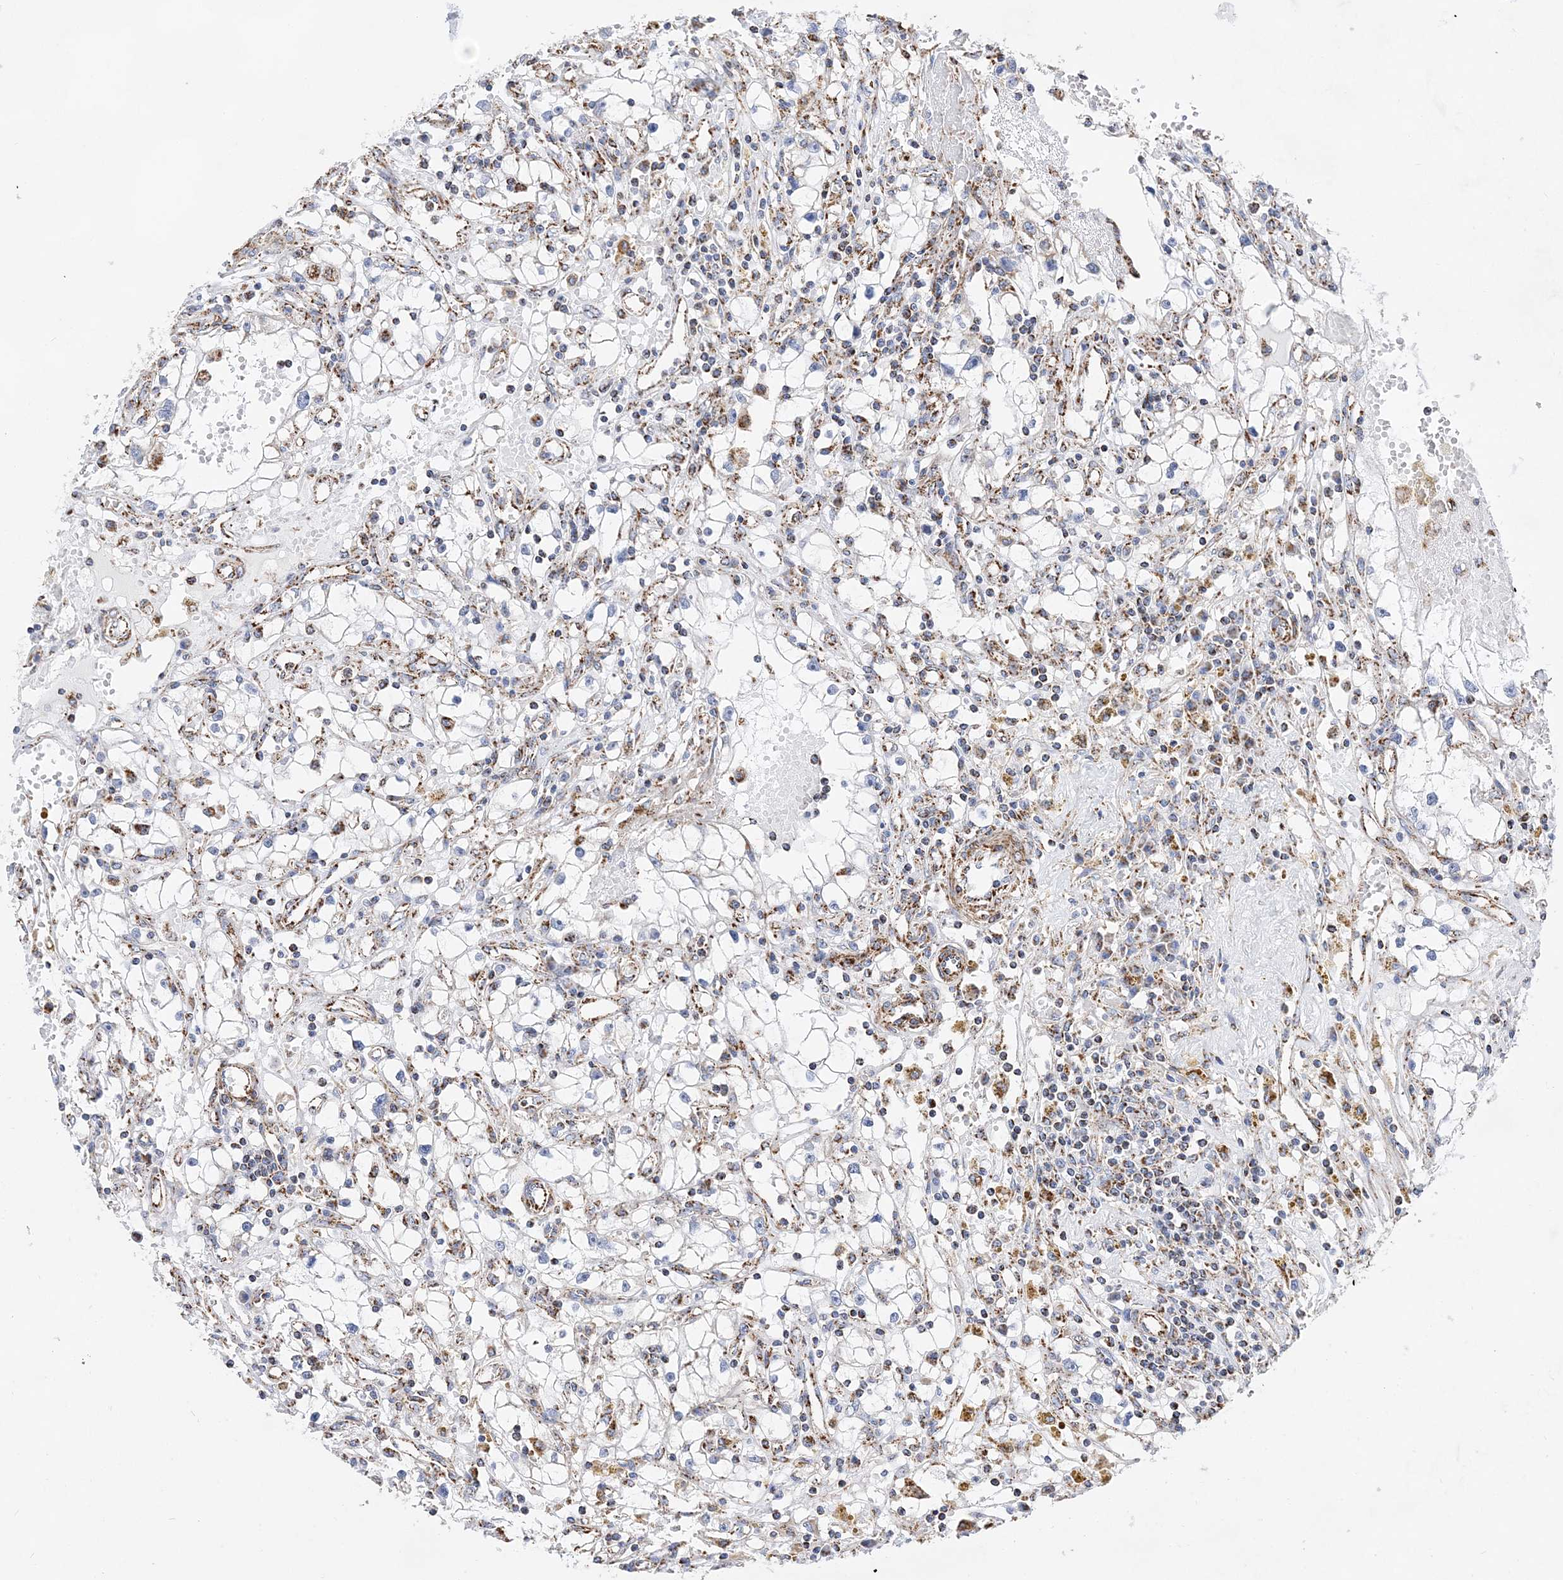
{"staining": {"intensity": "negative", "quantity": "none", "location": "none"}, "tissue": "renal cancer", "cell_type": "Tumor cells", "image_type": "cancer", "snomed": [{"axis": "morphology", "description": "Adenocarcinoma, NOS"}, {"axis": "topography", "description": "Kidney"}], "caption": "Tumor cells are negative for protein expression in human renal adenocarcinoma.", "gene": "ACOT9", "patient": {"sex": "male", "age": 56}}